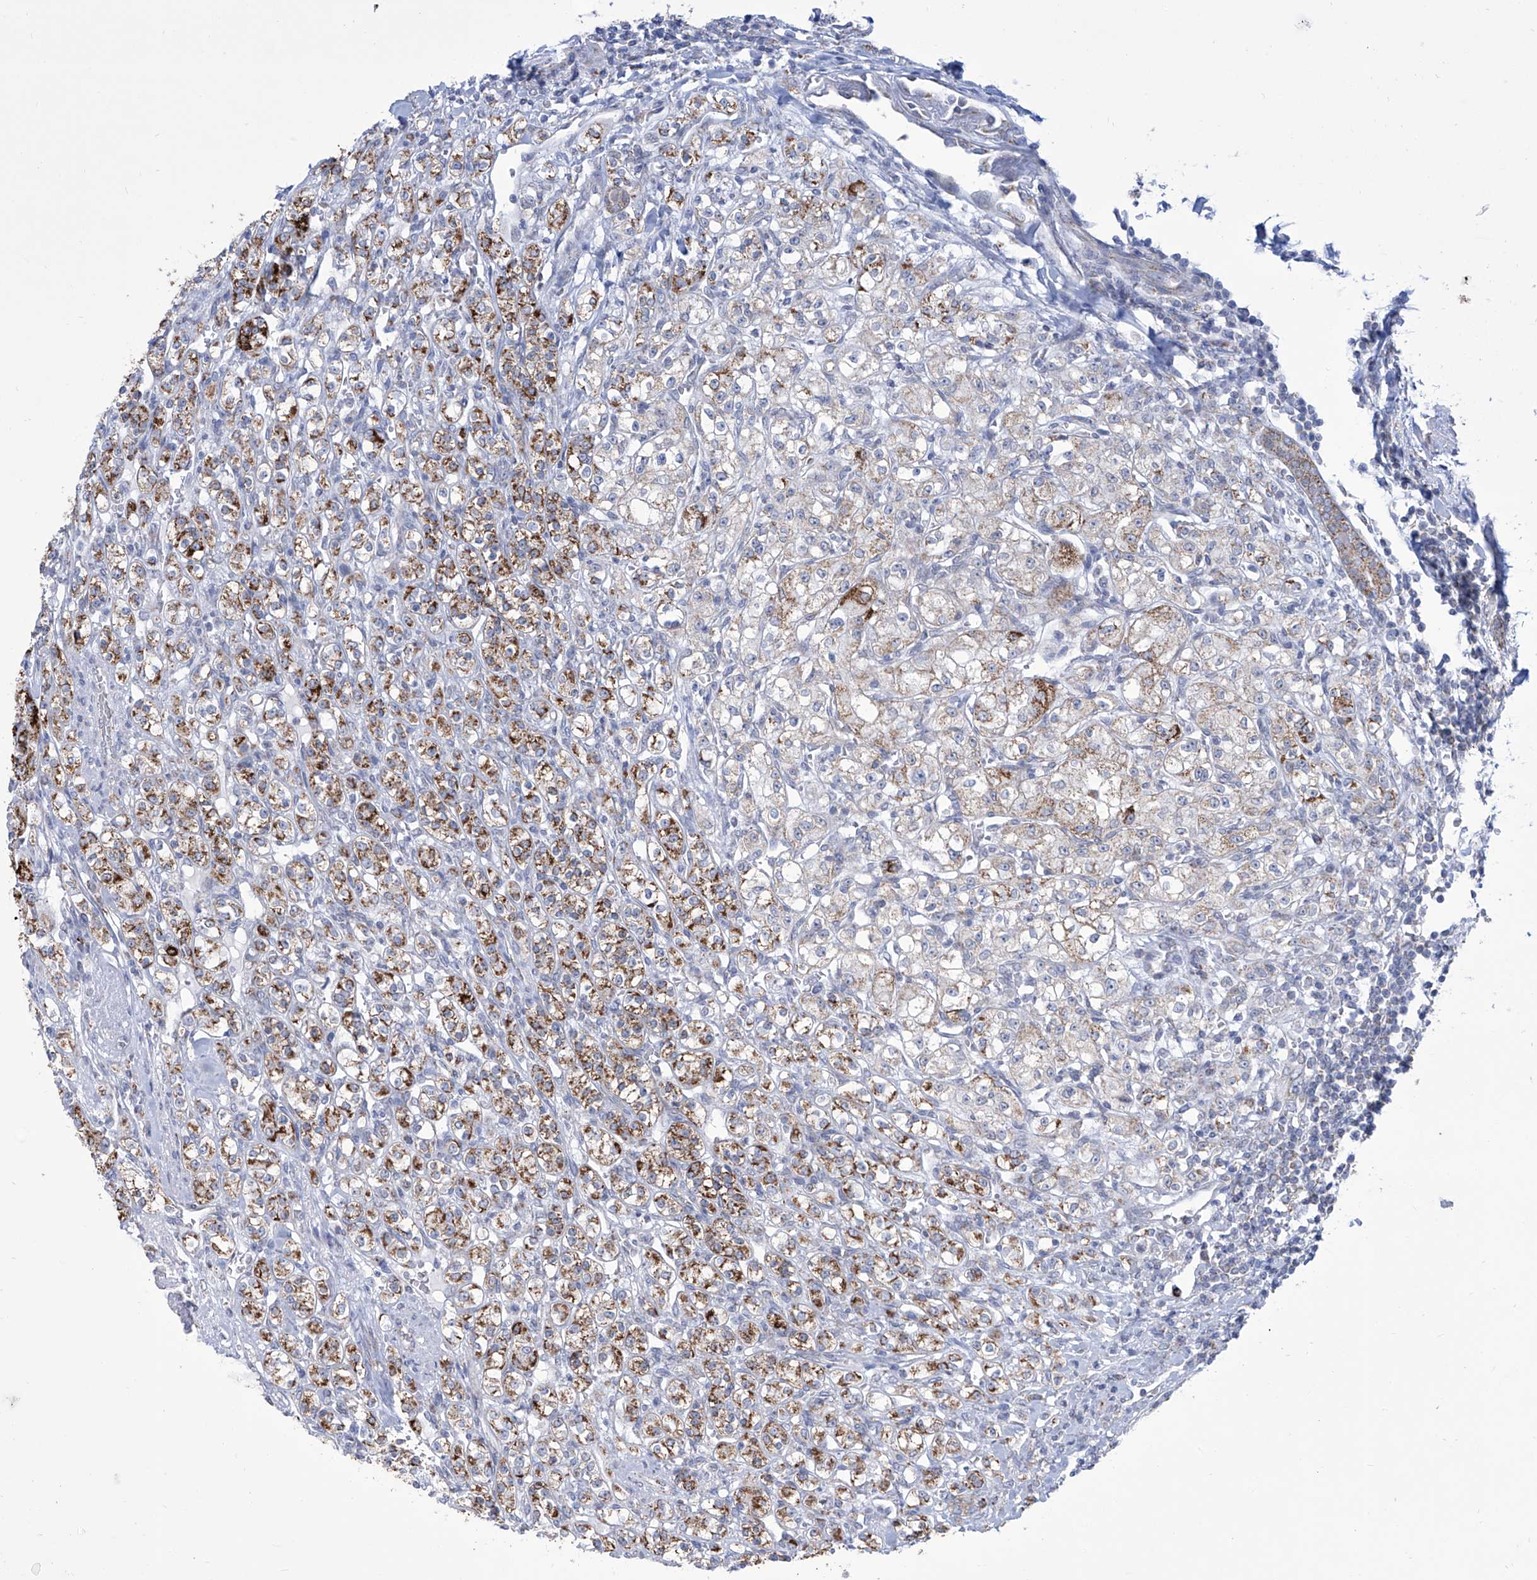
{"staining": {"intensity": "strong", "quantity": ">75%", "location": "cytoplasmic/membranous"}, "tissue": "renal cancer", "cell_type": "Tumor cells", "image_type": "cancer", "snomed": [{"axis": "morphology", "description": "Adenocarcinoma, NOS"}, {"axis": "topography", "description": "Kidney"}], "caption": "Immunohistochemistry photomicrograph of human renal adenocarcinoma stained for a protein (brown), which reveals high levels of strong cytoplasmic/membranous staining in approximately >75% of tumor cells.", "gene": "ALDH6A1", "patient": {"sex": "male", "age": 77}}